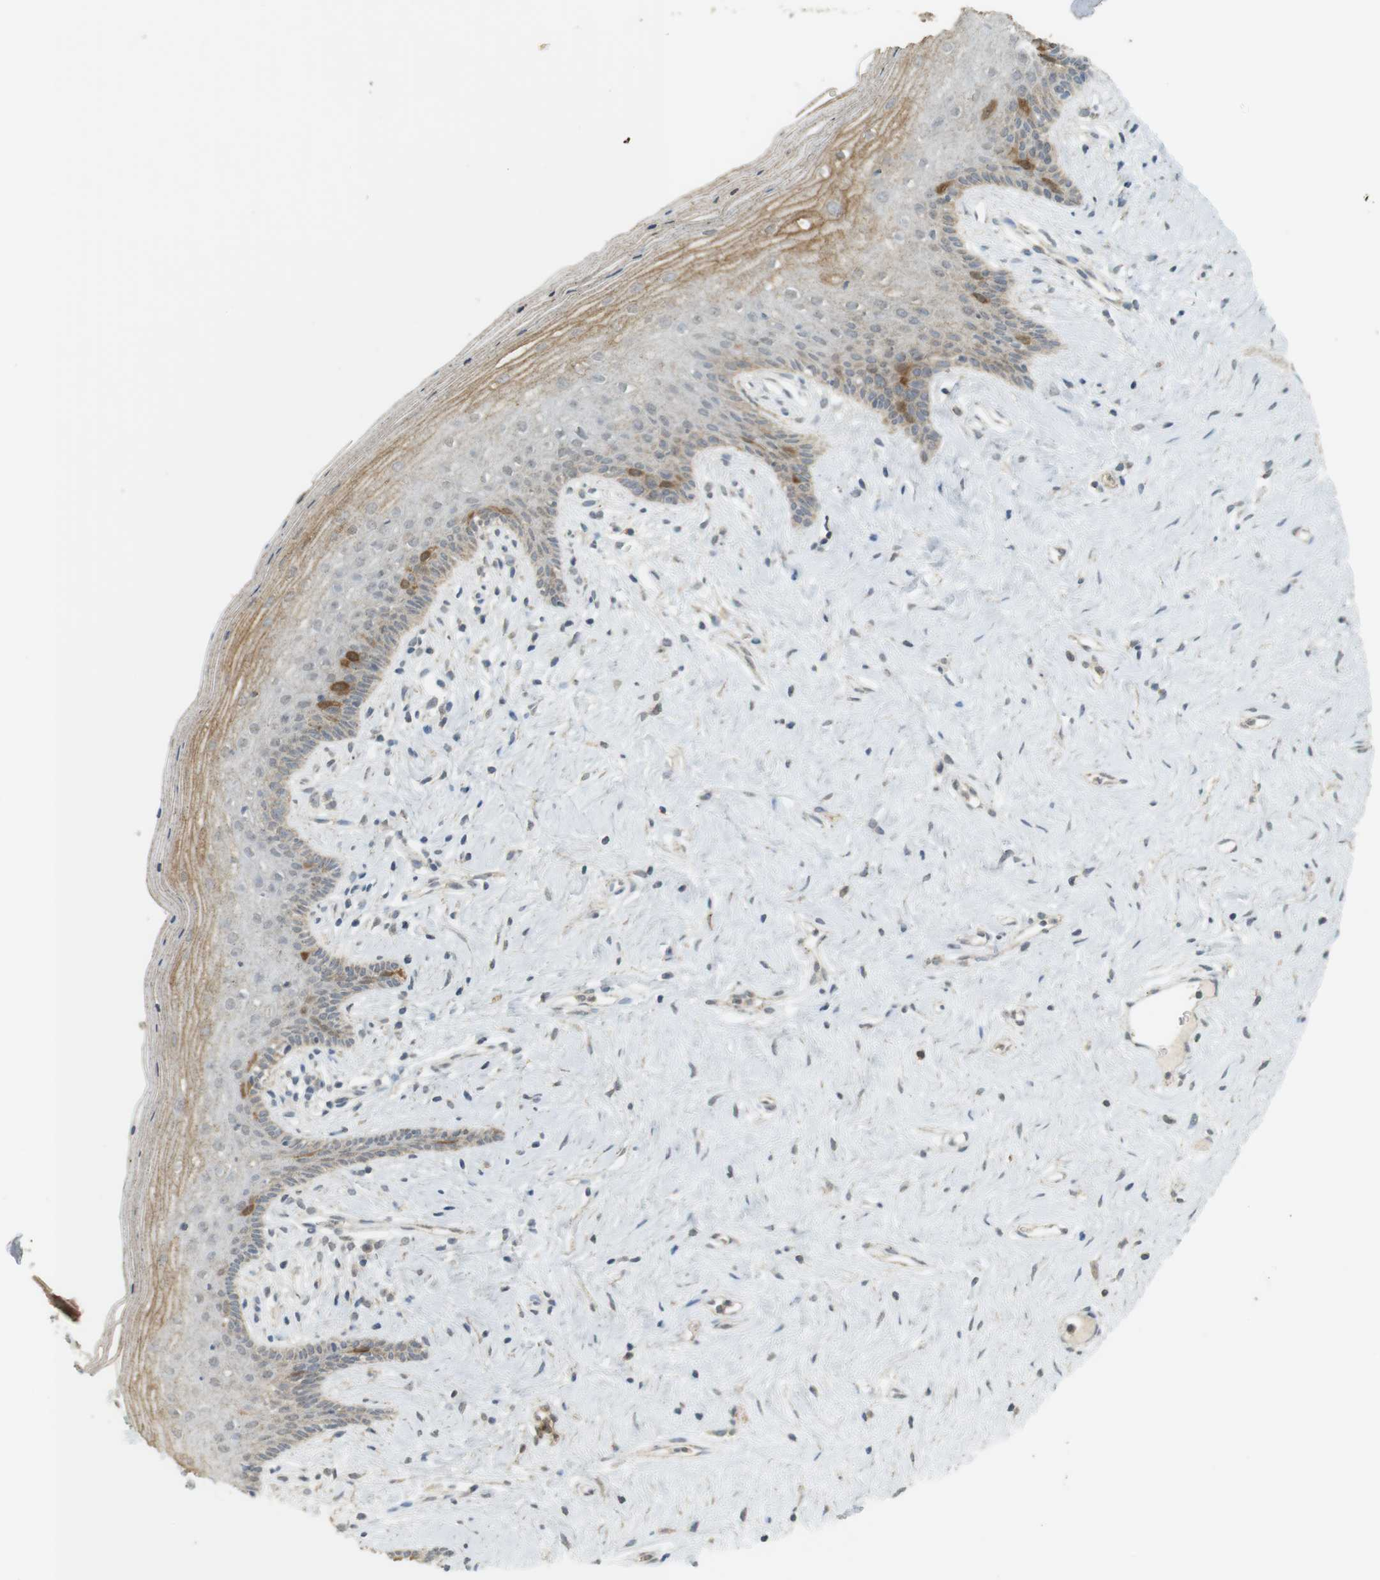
{"staining": {"intensity": "strong", "quantity": "<25%", "location": "cytoplasmic/membranous"}, "tissue": "vagina", "cell_type": "Squamous epithelial cells", "image_type": "normal", "snomed": [{"axis": "morphology", "description": "Normal tissue, NOS"}, {"axis": "topography", "description": "Vagina"}], "caption": "This image reveals benign vagina stained with immunohistochemistry to label a protein in brown. The cytoplasmic/membranous of squamous epithelial cells show strong positivity for the protein. Nuclei are counter-stained blue.", "gene": "TTK", "patient": {"sex": "female", "age": 44}}